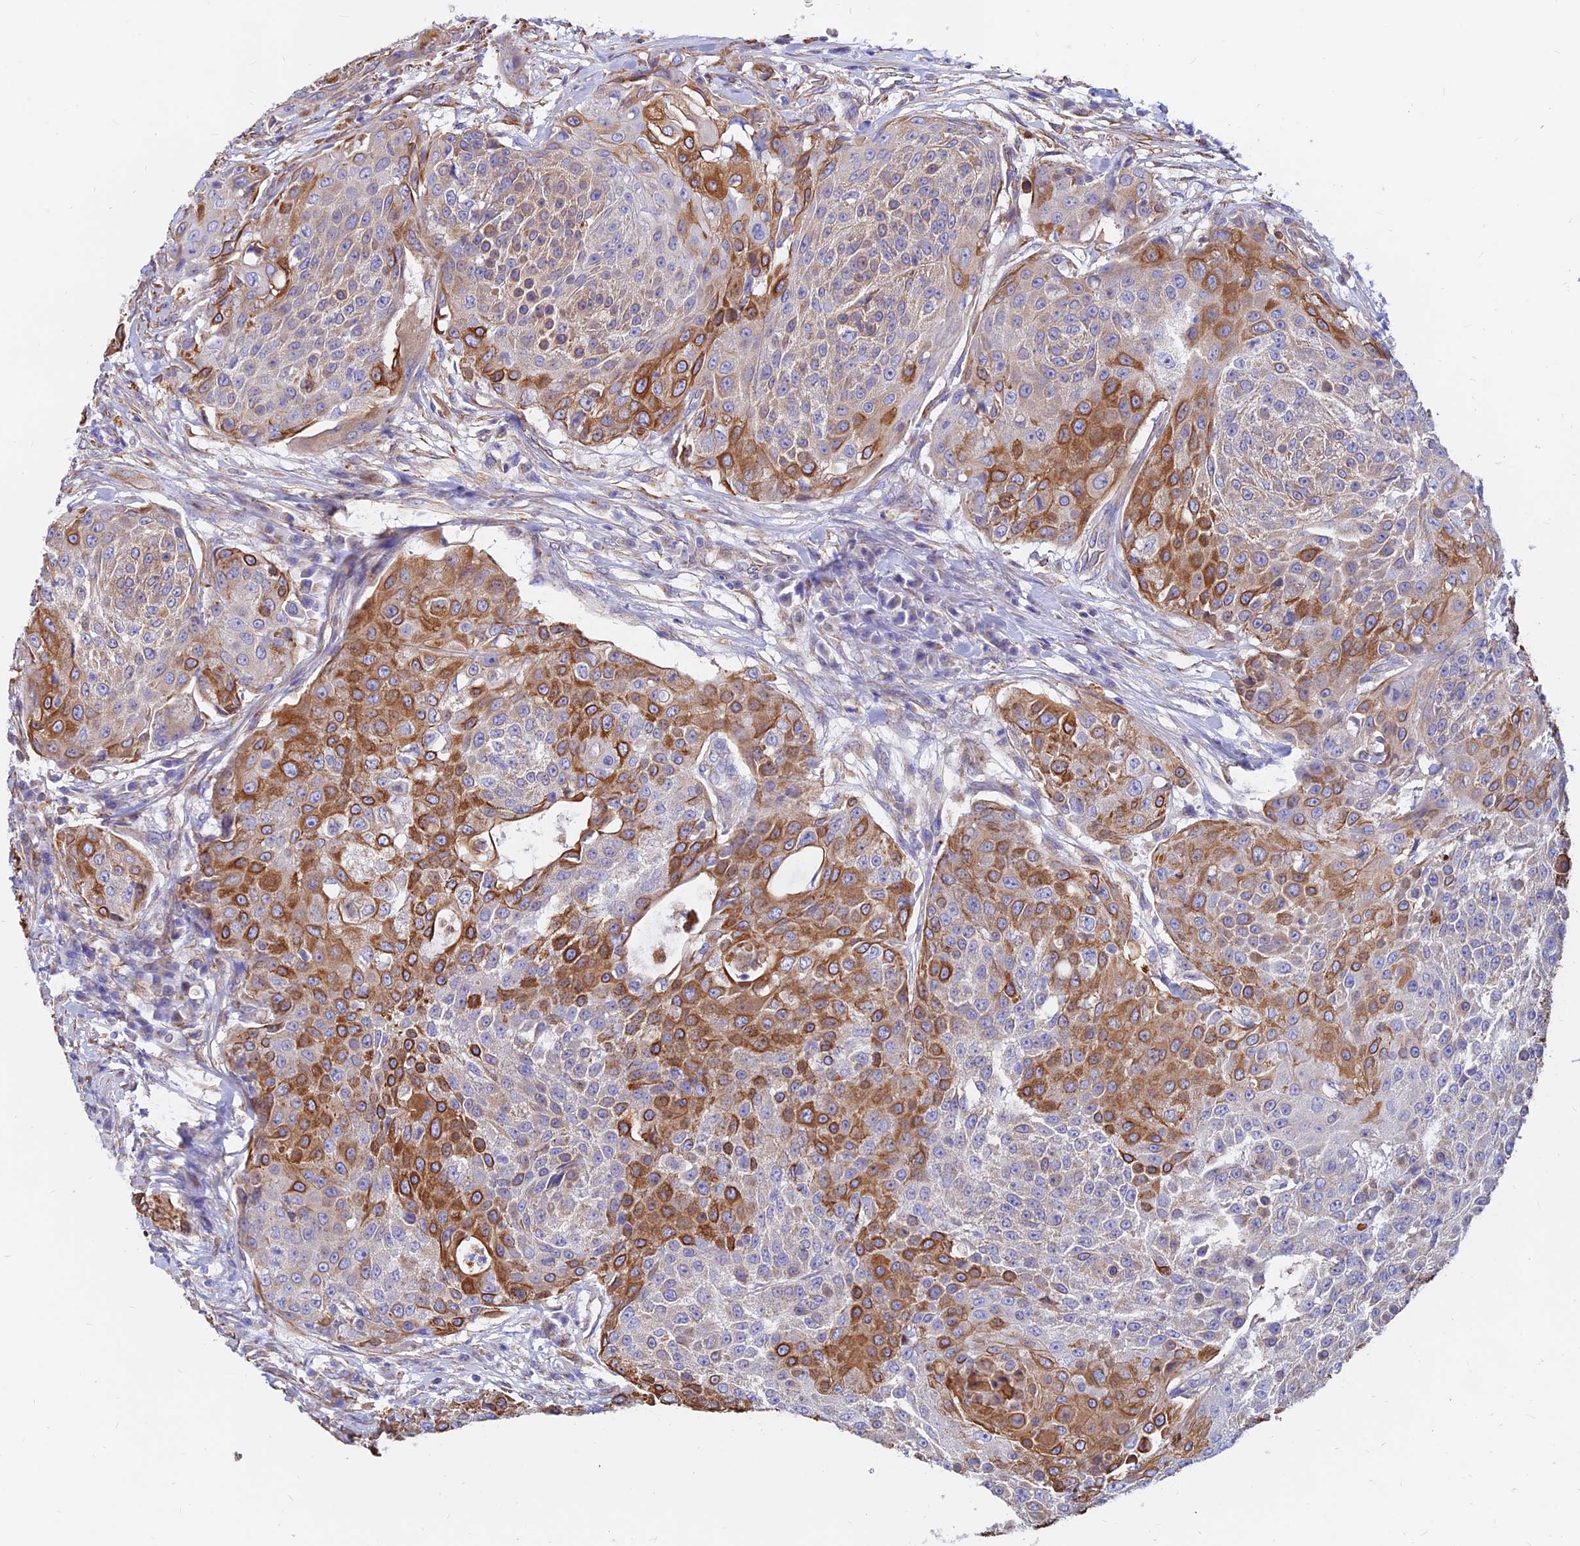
{"staining": {"intensity": "moderate", "quantity": "25%-75%", "location": "cytoplasmic/membranous"}, "tissue": "urothelial cancer", "cell_type": "Tumor cells", "image_type": "cancer", "snomed": [{"axis": "morphology", "description": "Urothelial carcinoma, High grade"}, {"axis": "topography", "description": "Urinary bladder"}], "caption": "The photomicrograph demonstrates staining of urothelial carcinoma (high-grade), revealing moderate cytoplasmic/membranous protein positivity (brown color) within tumor cells.", "gene": "CDK18", "patient": {"sex": "female", "age": 63}}